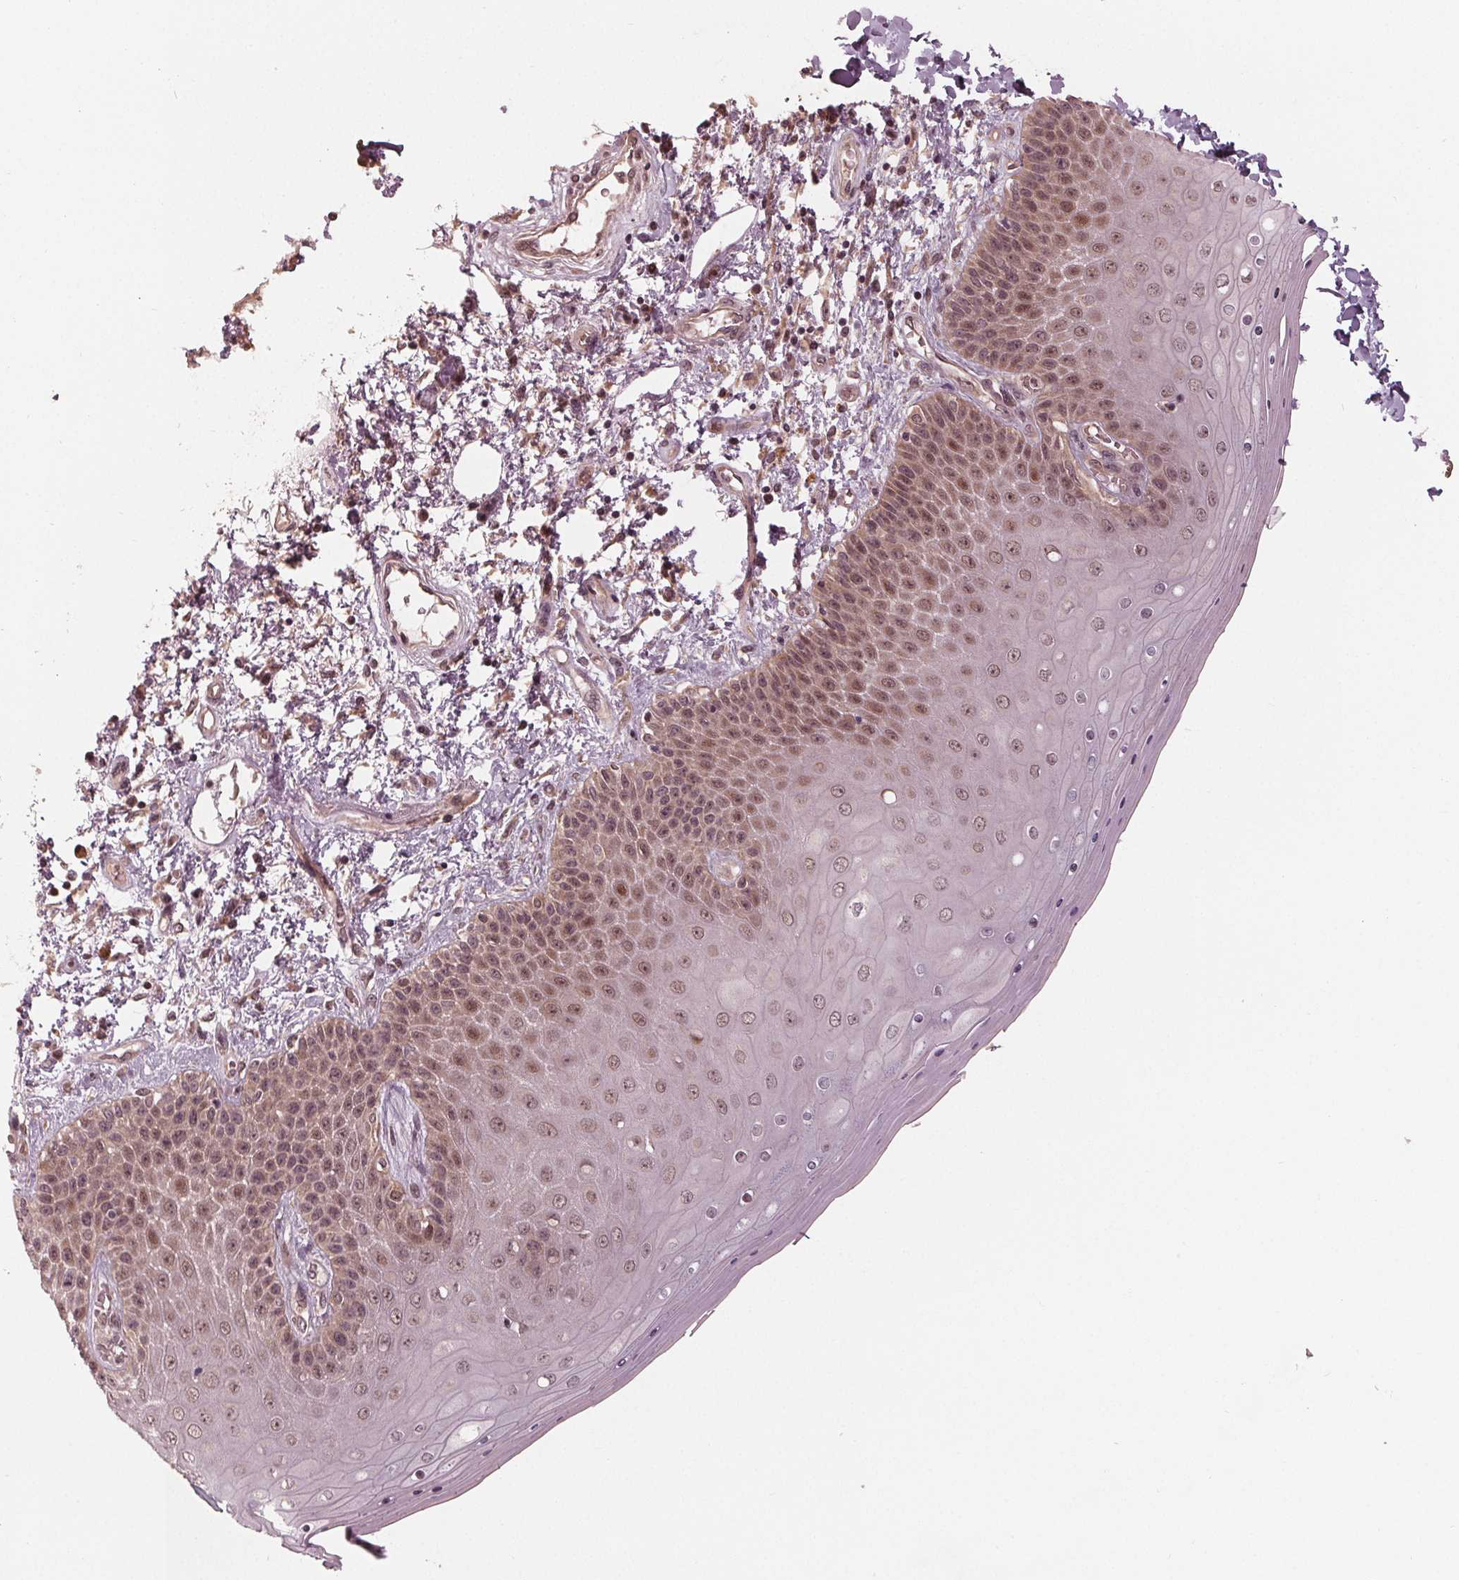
{"staining": {"intensity": "moderate", "quantity": "25%-75%", "location": "nuclear"}, "tissue": "skin", "cell_type": "Epidermal cells", "image_type": "normal", "snomed": [{"axis": "morphology", "description": "Normal tissue, NOS"}, {"axis": "topography", "description": "Anal"}], "caption": "Brown immunohistochemical staining in benign skin demonstrates moderate nuclear staining in approximately 25%-75% of epidermal cells. The protein is shown in brown color, while the nuclei are stained blue.", "gene": "ZNF471", "patient": {"sex": "female", "age": 46}}